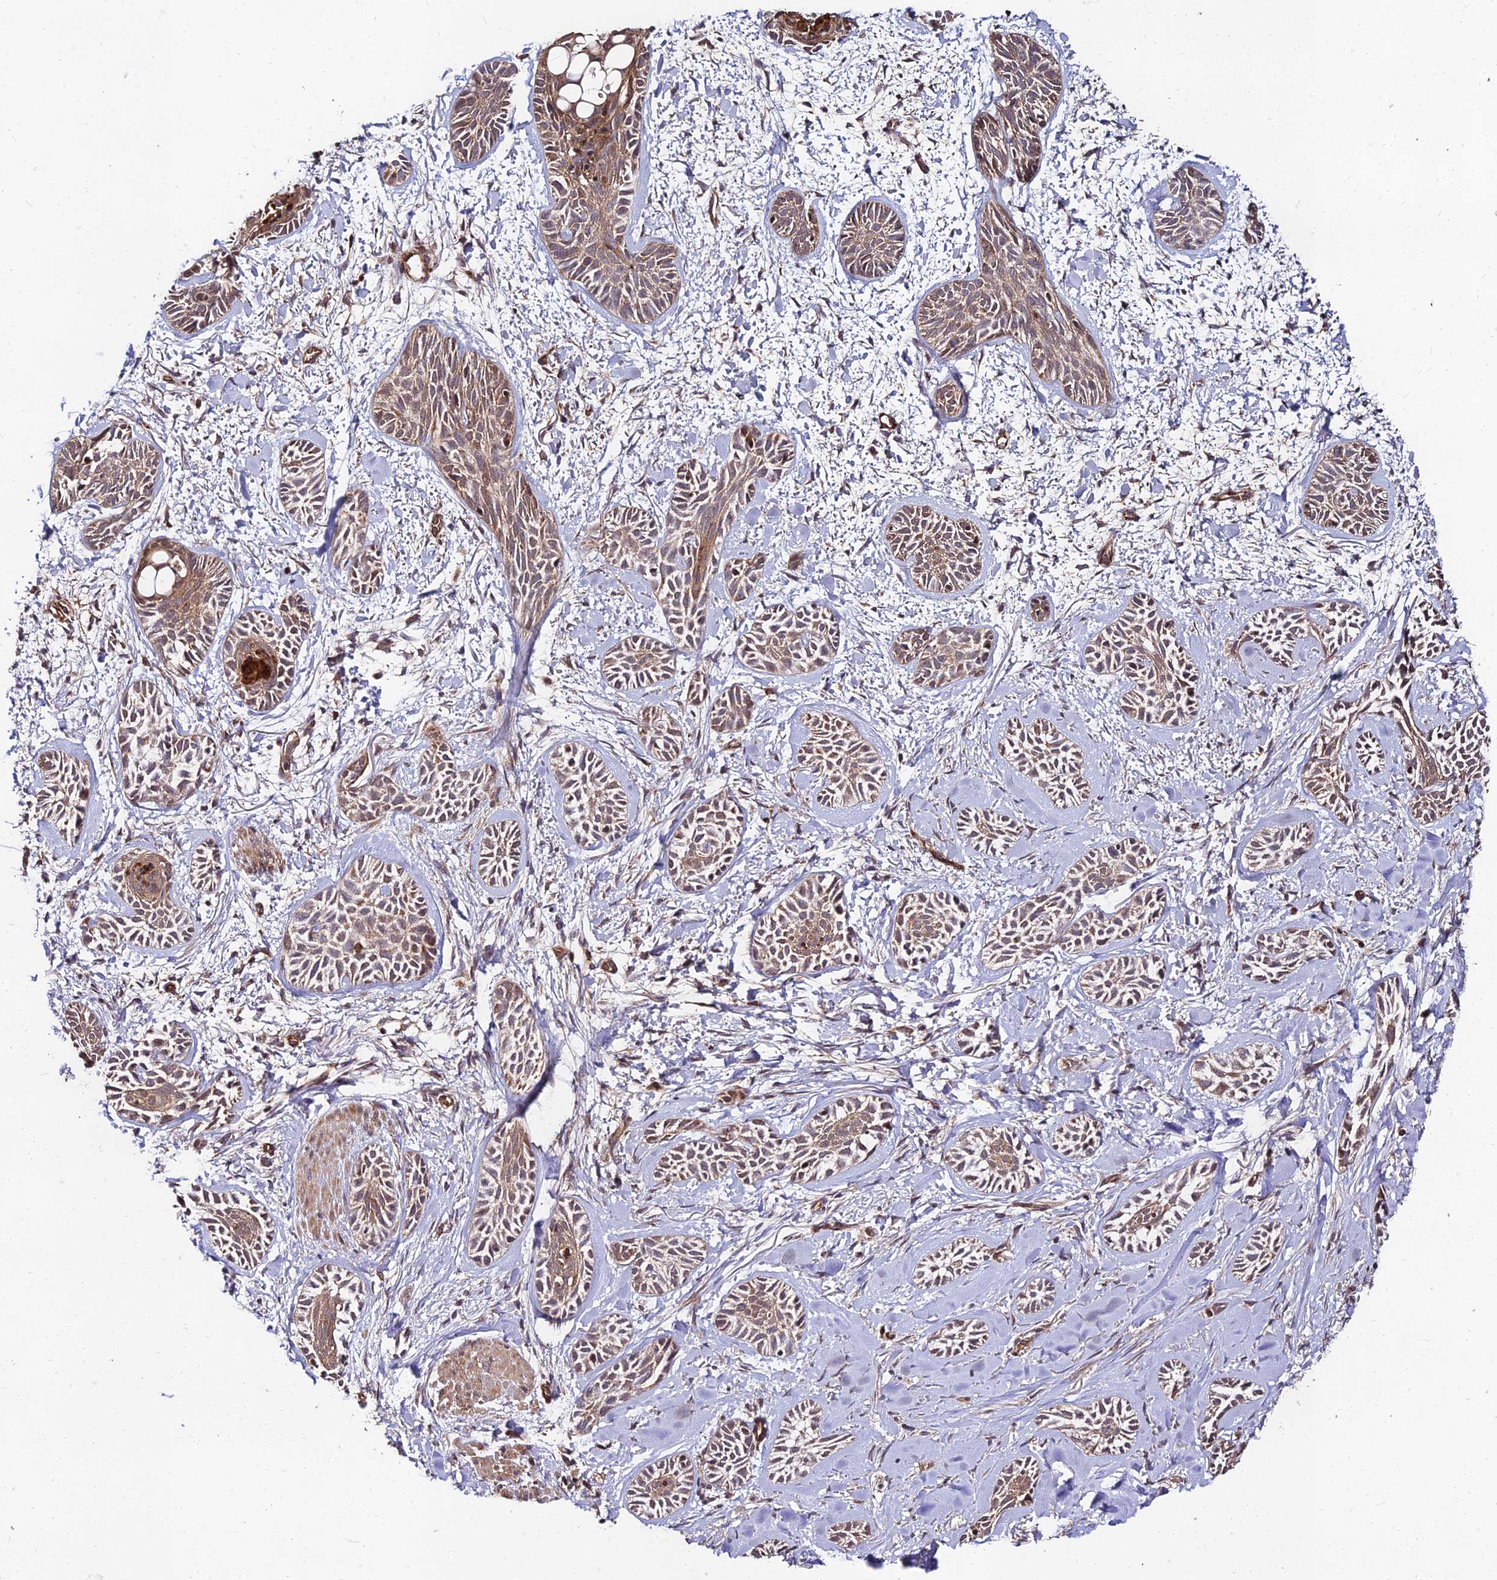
{"staining": {"intensity": "moderate", "quantity": "25%-75%", "location": "cytoplasmic/membranous"}, "tissue": "skin cancer", "cell_type": "Tumor cells", "image_type": "cancer", "snomed": [{"axis": "morphology", "description": "Basal cell carcinoma"}, {"axis": "topography", "description": "Skin"}], "caption": "Basal cell carcinoma (skin) stained with DAB (3,3'-diaminobenzidine) IHC shows medium levels of moderate cytoplasmic/membranous positivity in about 25%-75% of tumor cells.", "gene": "MKKS", "patient": {"sex": "female", "age": 59}}